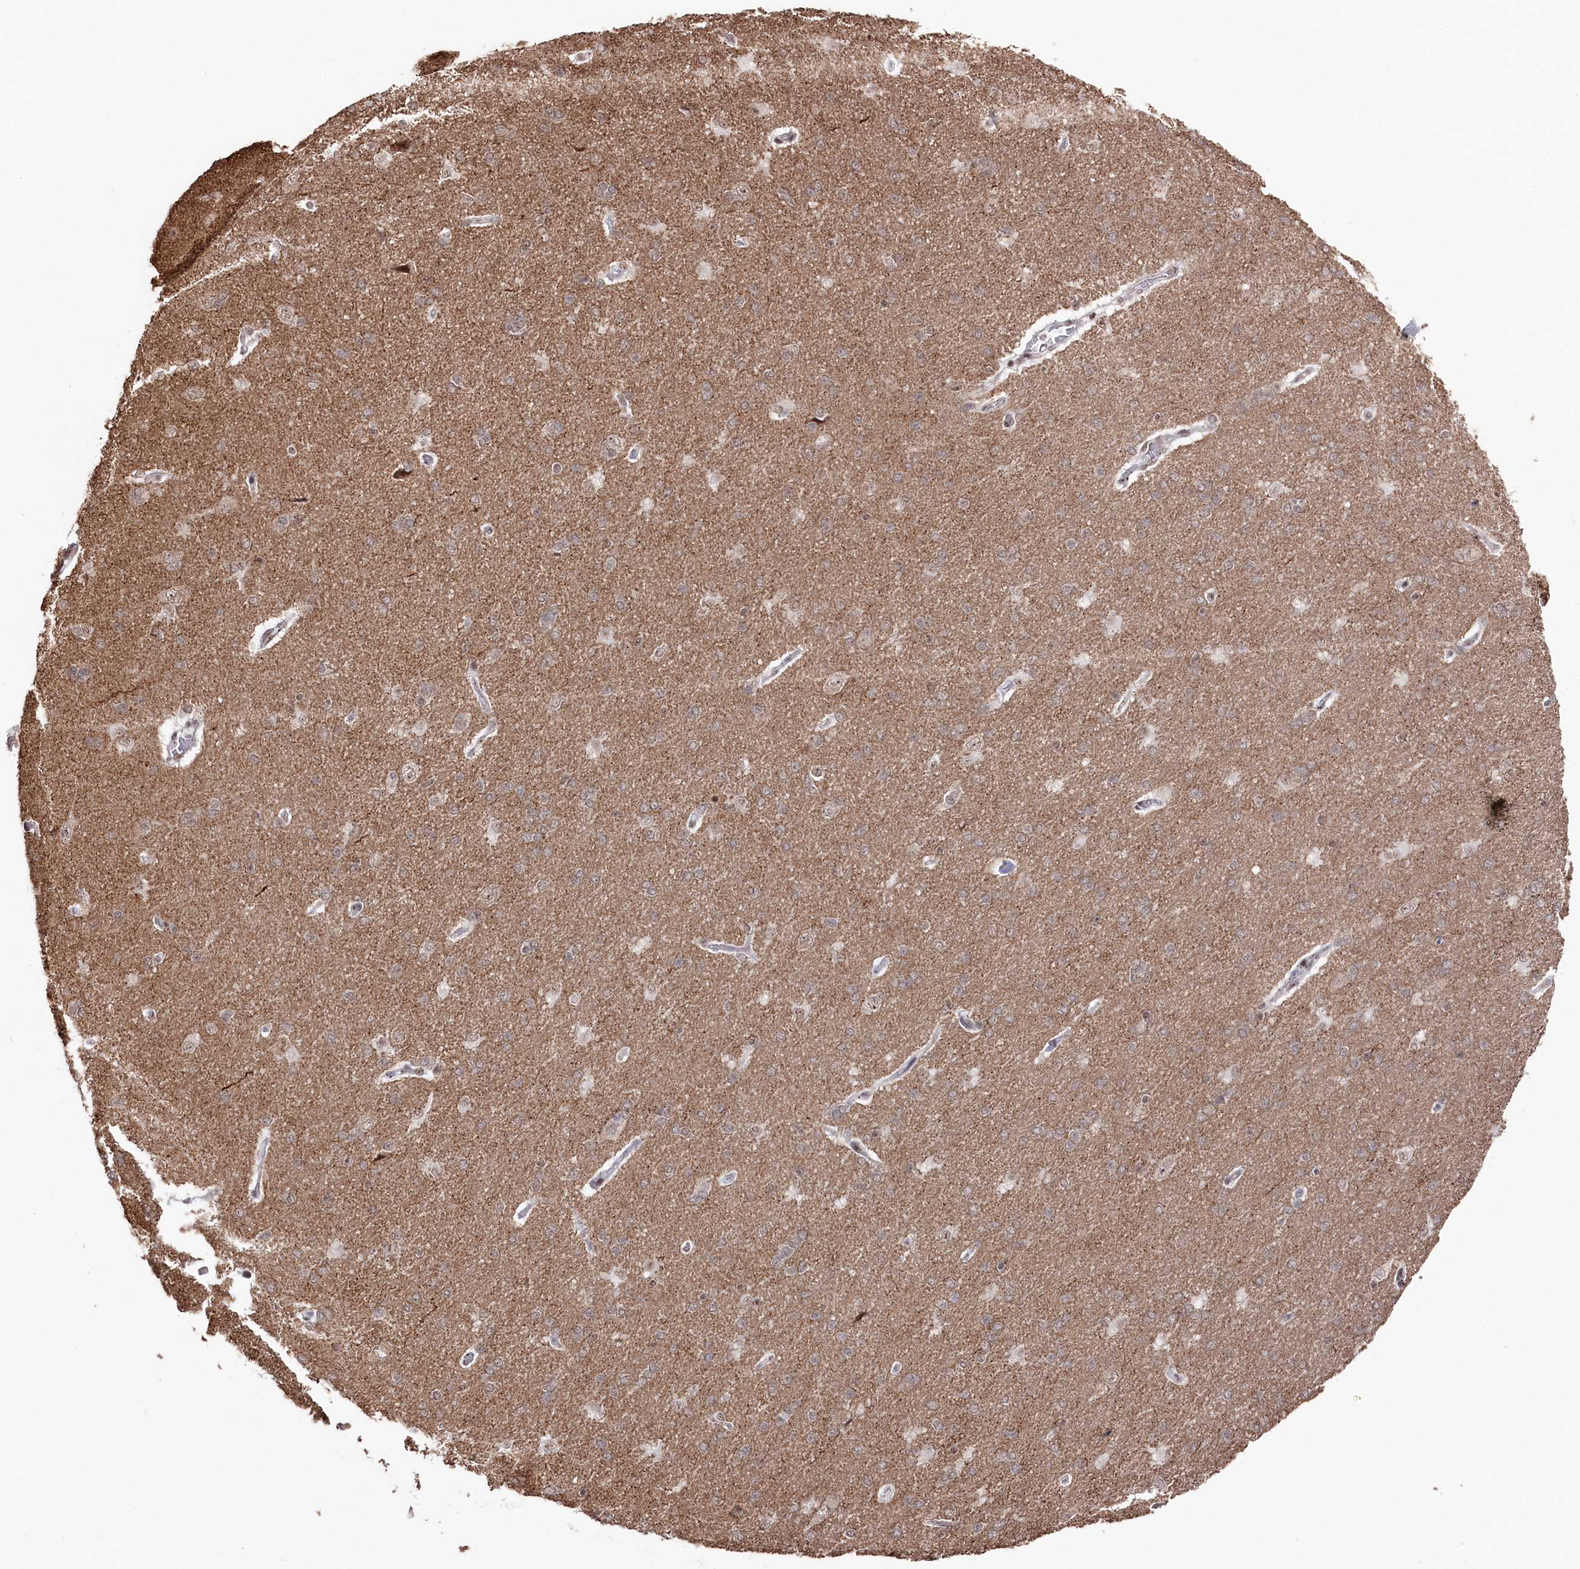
{"staining": {"intensity": "negative", "quantity": "none", "location": "none"}, "tissue": "cerebral cortex", "cell_type": "Endothelial cells", "image_type": "normal", "snomed": [{"axis": "morphology", "description": "Normal tissue, NOS"}, {"axis": "topography", "description": "Cerebral cortex"}], "caption": "Cerebral cortex stained for a protein using IHC reveals no staining endothelial cells.", "gene": "POLR2H", "patient": {"sex": "male", "age": 62}}